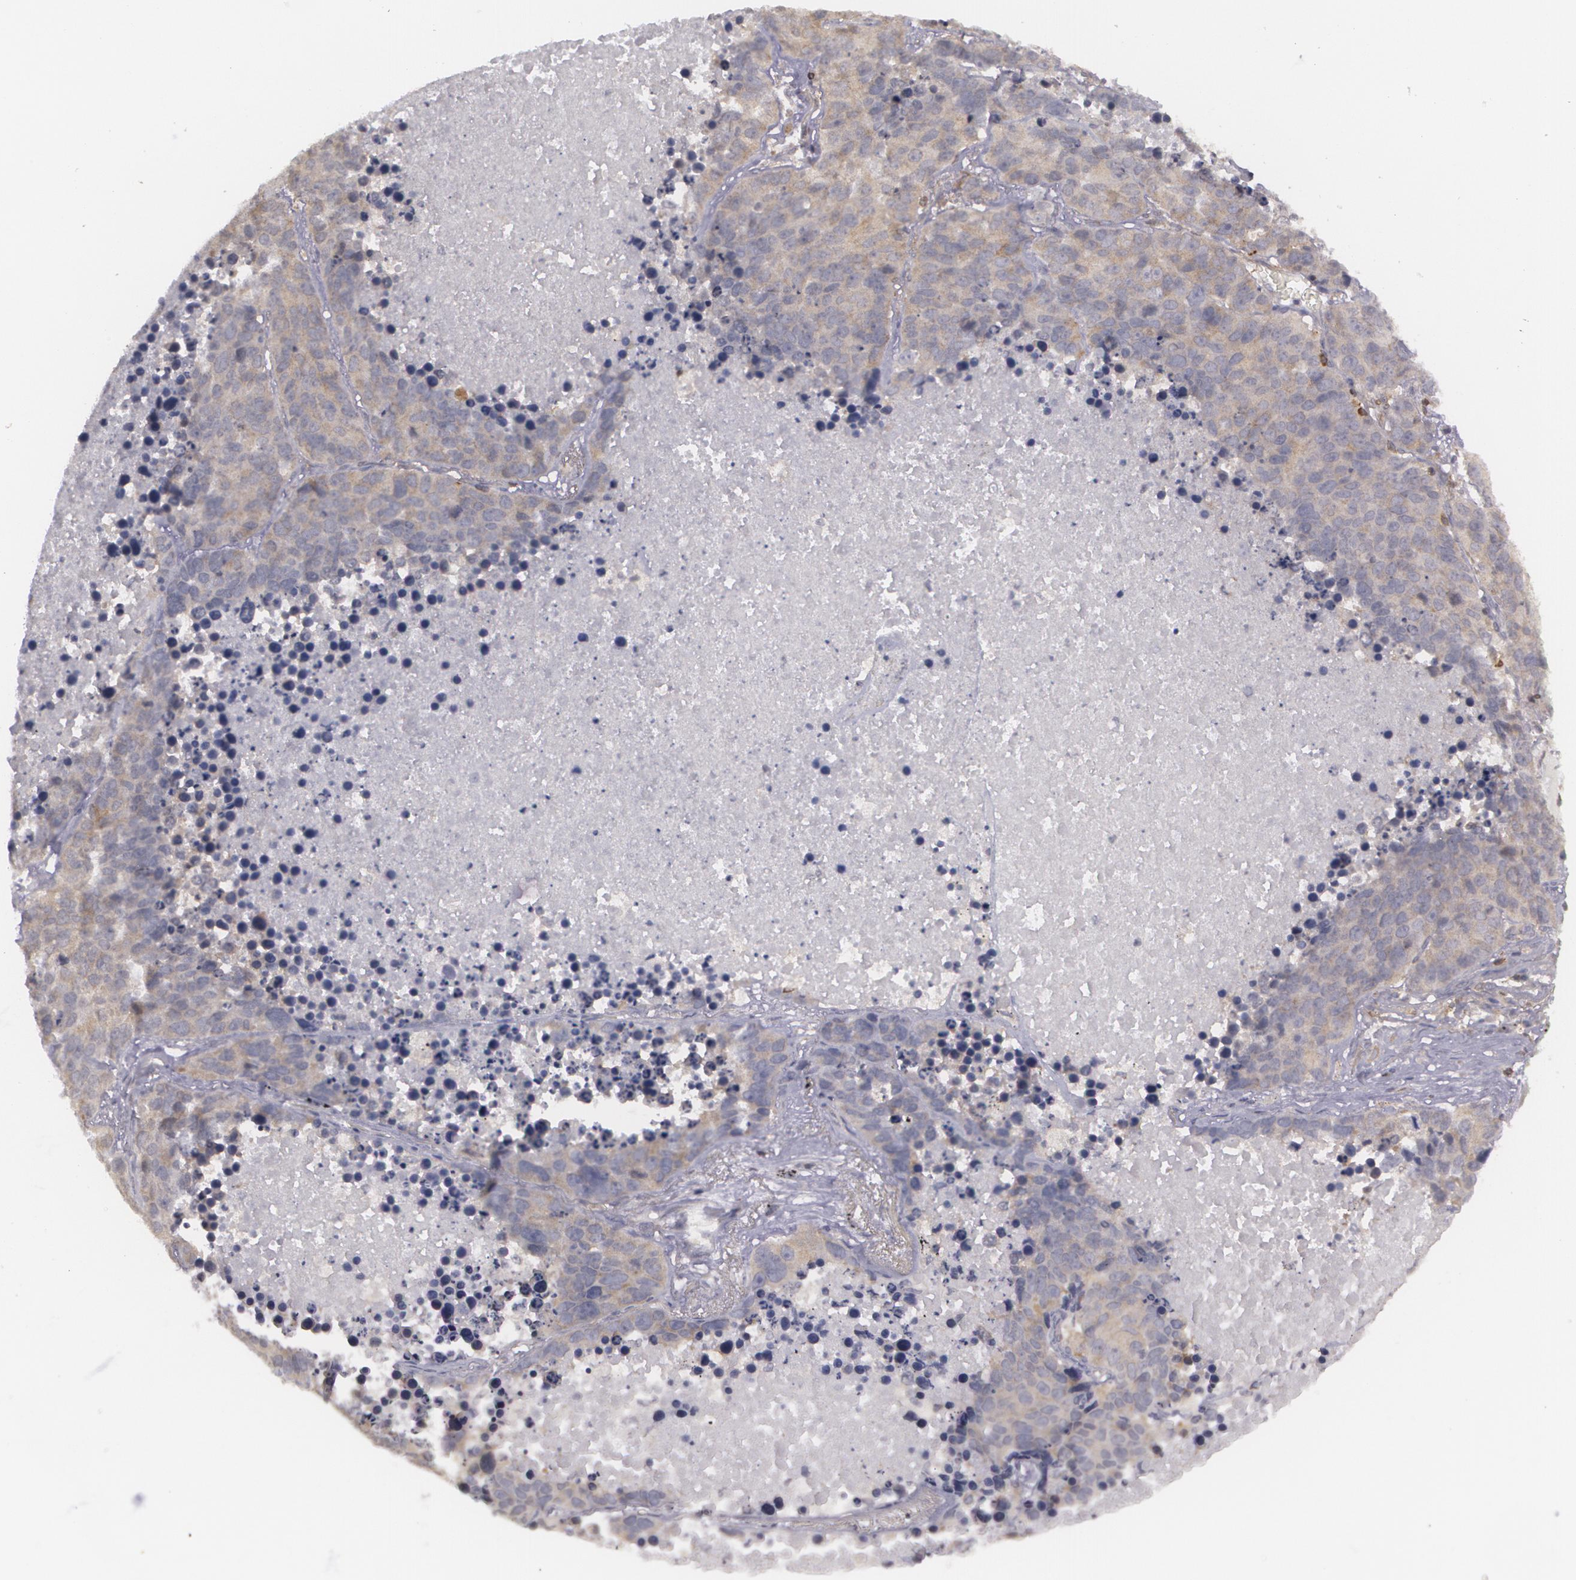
{"staining": {"intensity": "weak", "quantity": "25%-75%", "location": "cytoplasmic/membranous"}, "tissue": "lung cancer", "cell_type": "Tumor cells", "image_type": "cancer", "snomed": [{"axis": "morphology", "description": "Carcinoid, malignant, NOS"}, {"axis": "topography", "description": "Lung"}], "caption": "This image demonstrates lung cancer (carcinoid (malignant)) stained with immunohistochemistry (IHC) to label a protein in brown. The cytoplasmic/membranous of tumor cells show weak positivity for the protein. Nuclei are counter-stained blue.", "gene": "BIN1", "patient": {"sex": "male", "age": 60}}